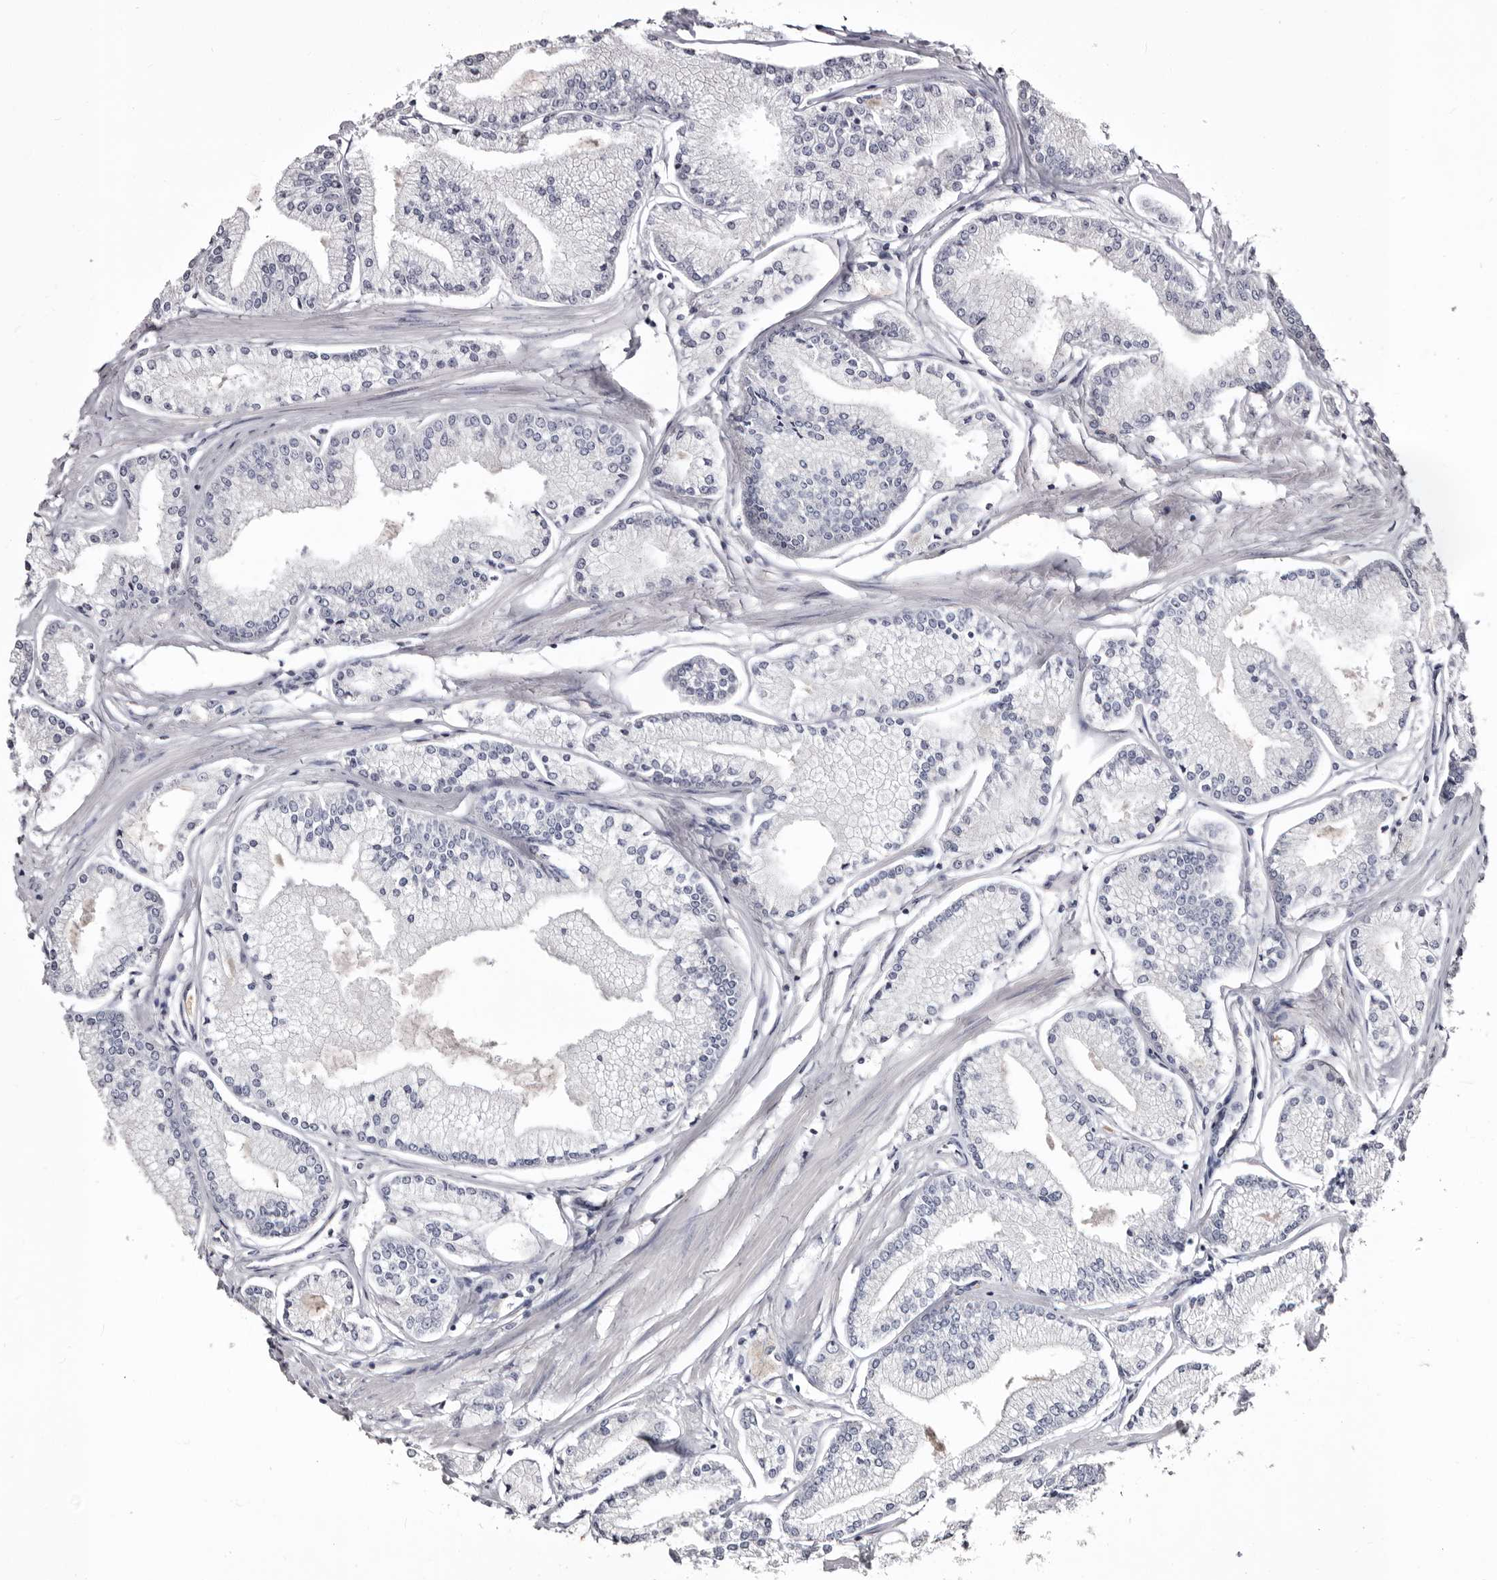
{"staining": {"intensity": "negative", "quantity": "none", "location": "none"}, "tissue": "prostate cancer", "cell_type": "Tumor cells", "image_type": "cancer", "snomed": [{"axis": "morphology", "description": "Adenocarcinoma, Low grade"}, {"axis": "topography", "description": "Prostate"}], "caption": "This is an immunohistochemistry (IHC) micrograph of prostate low-grade adenocarcinoma. There is no positivity in tumor cells.", "gene": "BPGM", "patient": {"sex": "male", "age": 52}}